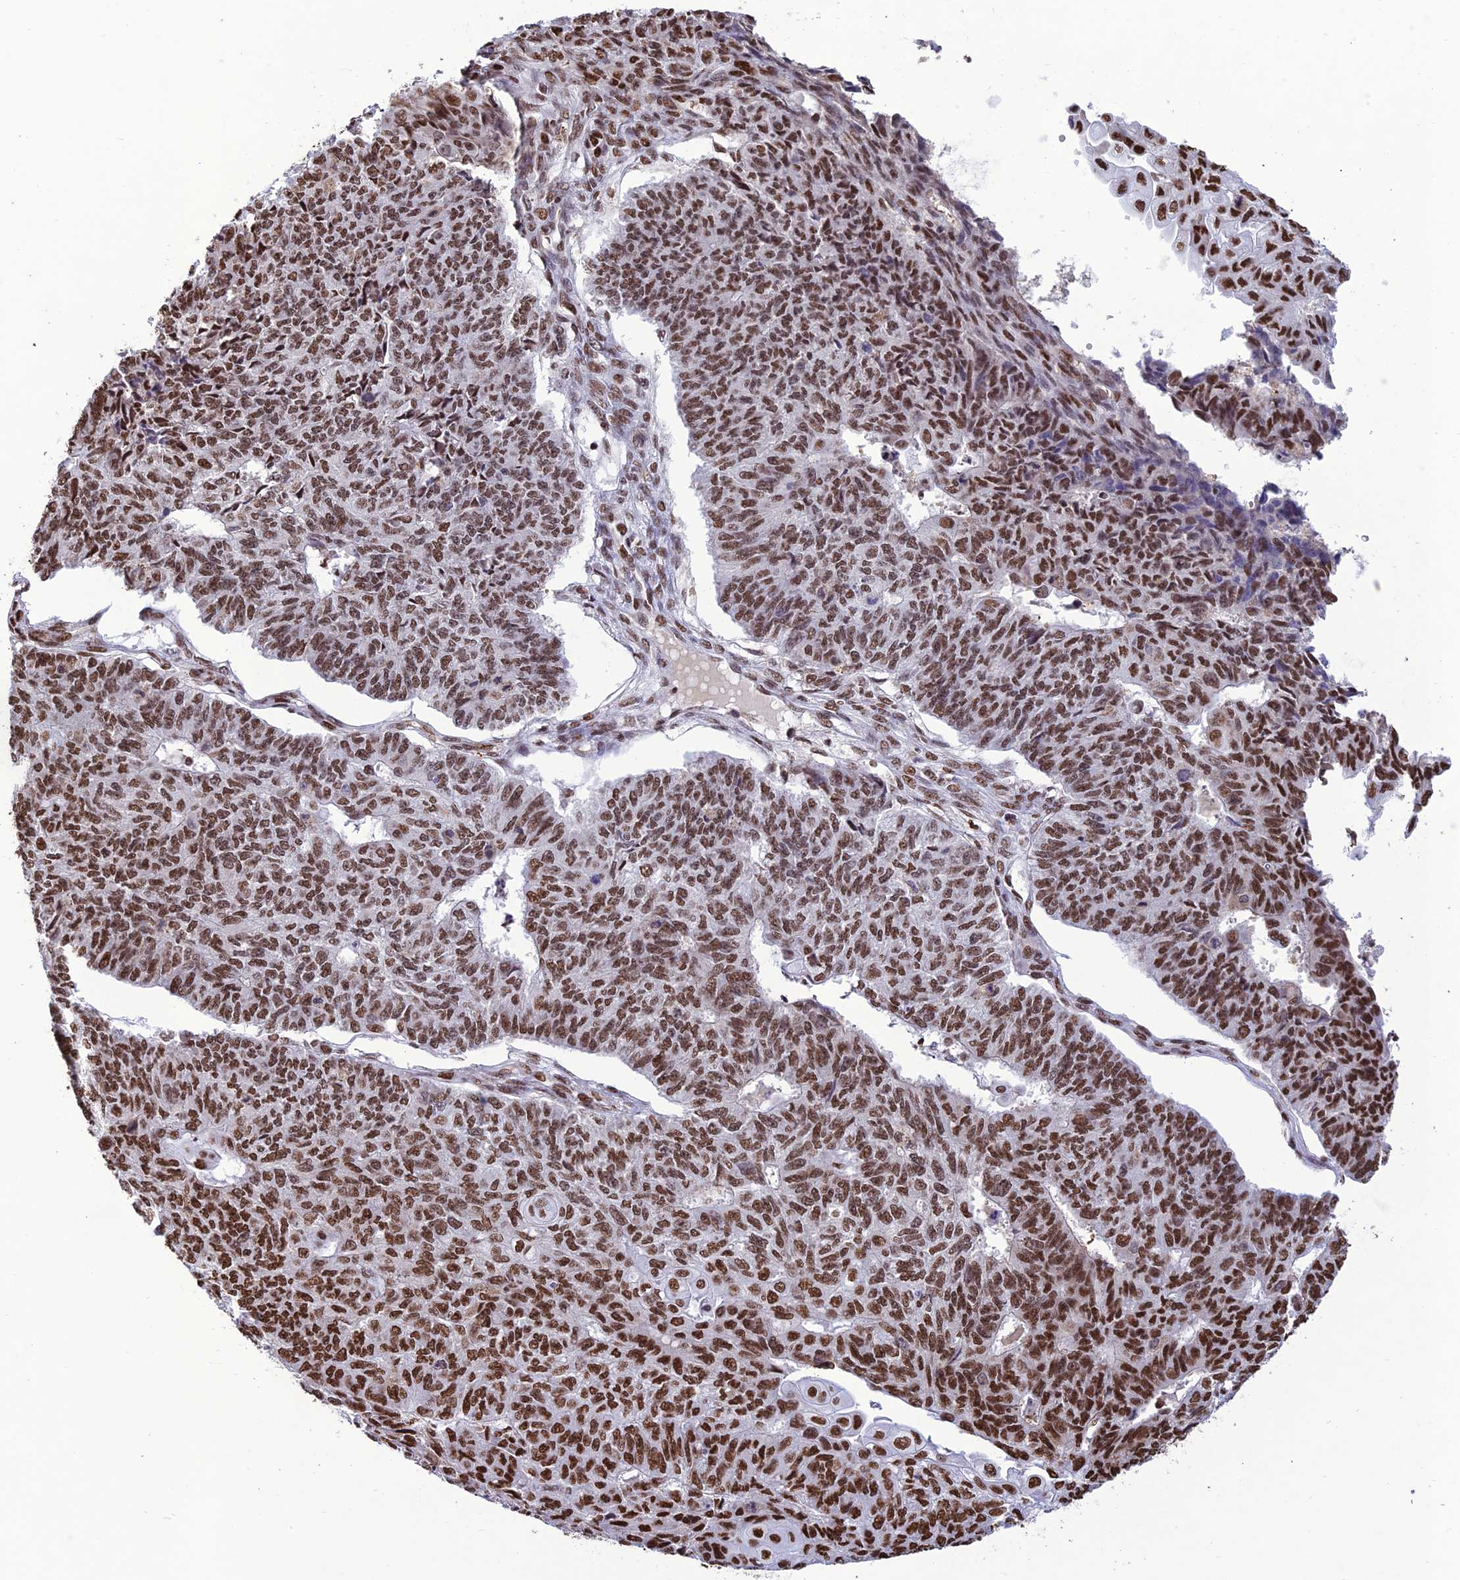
{"staining": {"intensity": "strong", "quantity": ">75%", "location": "nuclear"}, "tissue": "endometrial cancer", "cell_type": "Tumor cells", "image_type": "cancer", "snomed": [{"axis": "morphology", "description": "Adenocarcinoma, NOS"}, {"axis": "topography", "description": "Endometrium"}], "caption": "This micrograph demonstrates immunohistochemistry staining of human adenocarcinoma (endometrial), with high strong nuclear staining in about >75% of tumor cells.", "gene": "INO80E", "patient": {"sex": "female", "age": 32}}